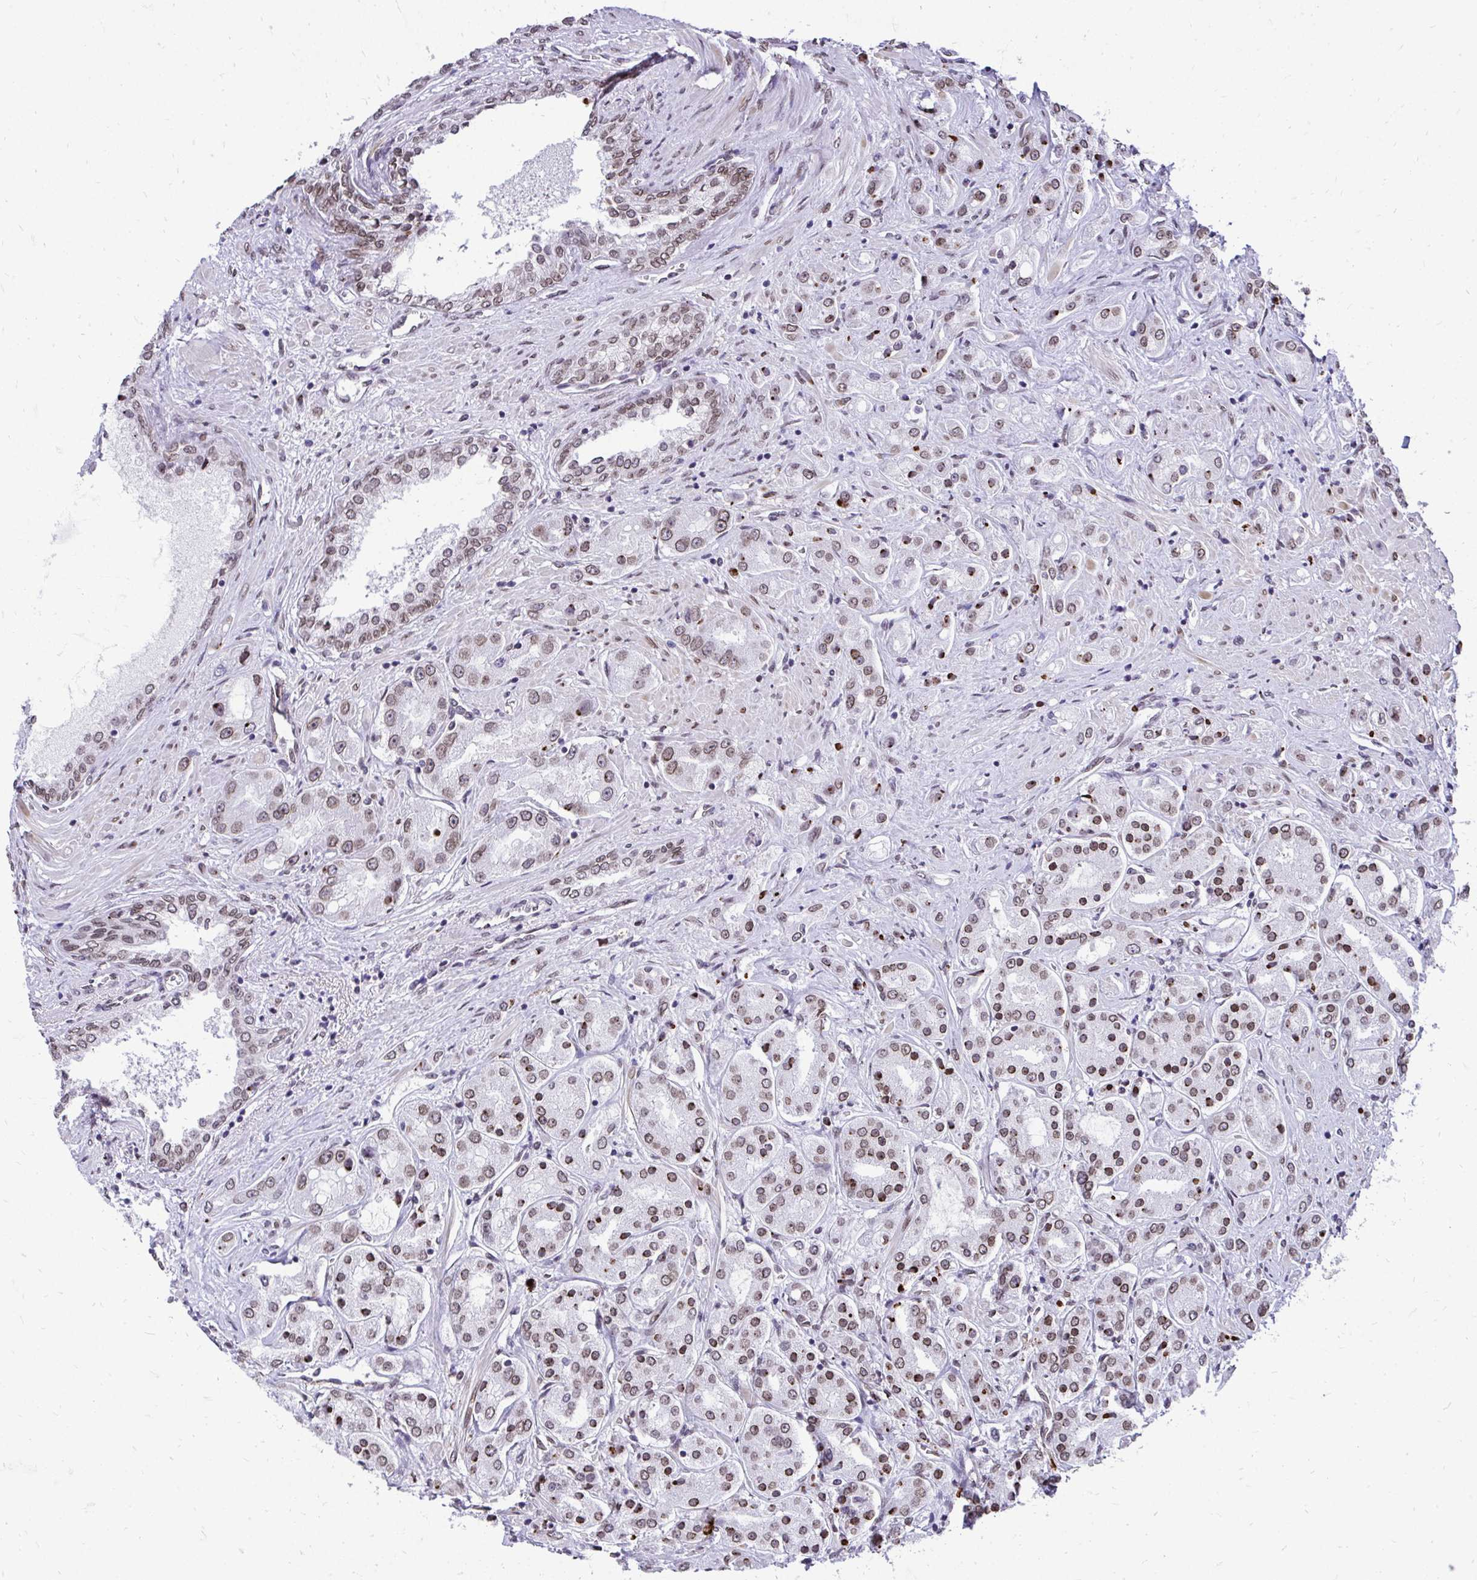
{"staining": {"intensity": "moderate", "quantity": ">75%", "location": "cytoplasmic/membranous,nuclear"}, "tissue": "prostate cancer", "cell_type": "Tumor cells", "image_type": "cancer", "snomed": [{"axis": "morphology", "description": "Adenocarcinoma, High grade"}, {"axis": "topography", "description": "Prostate"}], "caption": "Protein positivity by immunohistochemistry (IHC) reveals moderate cytoplasmic/membranous and nuclear positivity in approximately >75% of tumor cells in prostate adenocarcinoma (high-grade).", "gene": "BANF1", "patient": {"sex": "male", "age": 67}}